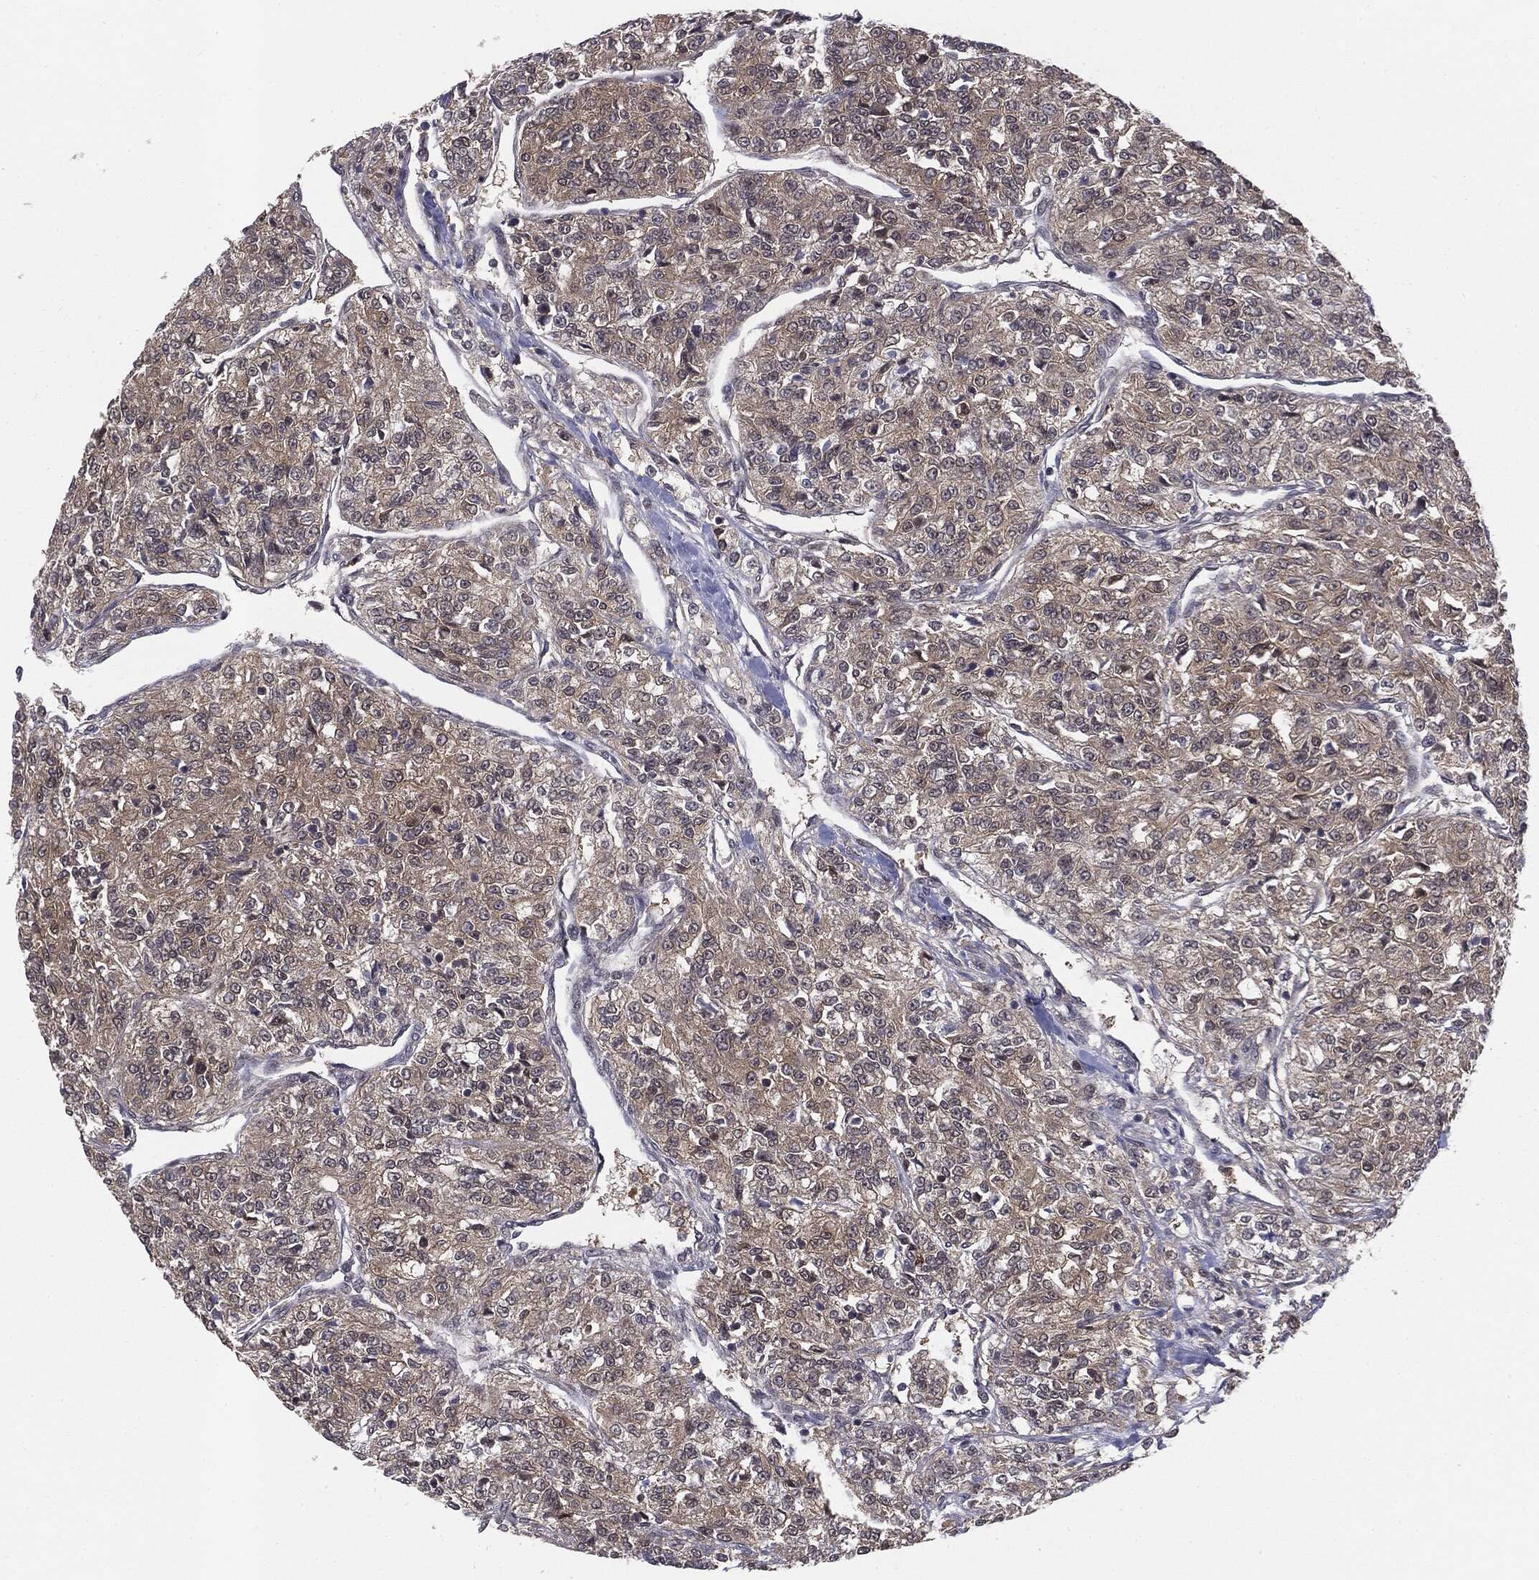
{"staining": {"intensity": "negative", "quantity": "none", "location": "none"}, "tissue": "renal cancer", "cell_type": "Tumor cells", "image_type": "cancer", "snomed": [{"axis": "morphology", "description": "Adenocarcinoma, NOS"}, {"axis": "topography", "description": "Kidney"}], "caption": "IHC image of neoplastic tissue: renal cancer stained with DAB (3,3'-diaminobenzidine) shows no significant protein staining in tumor cells. (Brightfield microscopy of DAB (3,3'-diaminobenzidine) IHC at high magnification).", "gene": "KRT7", "patient": {"sex": "female", "age": 63}}